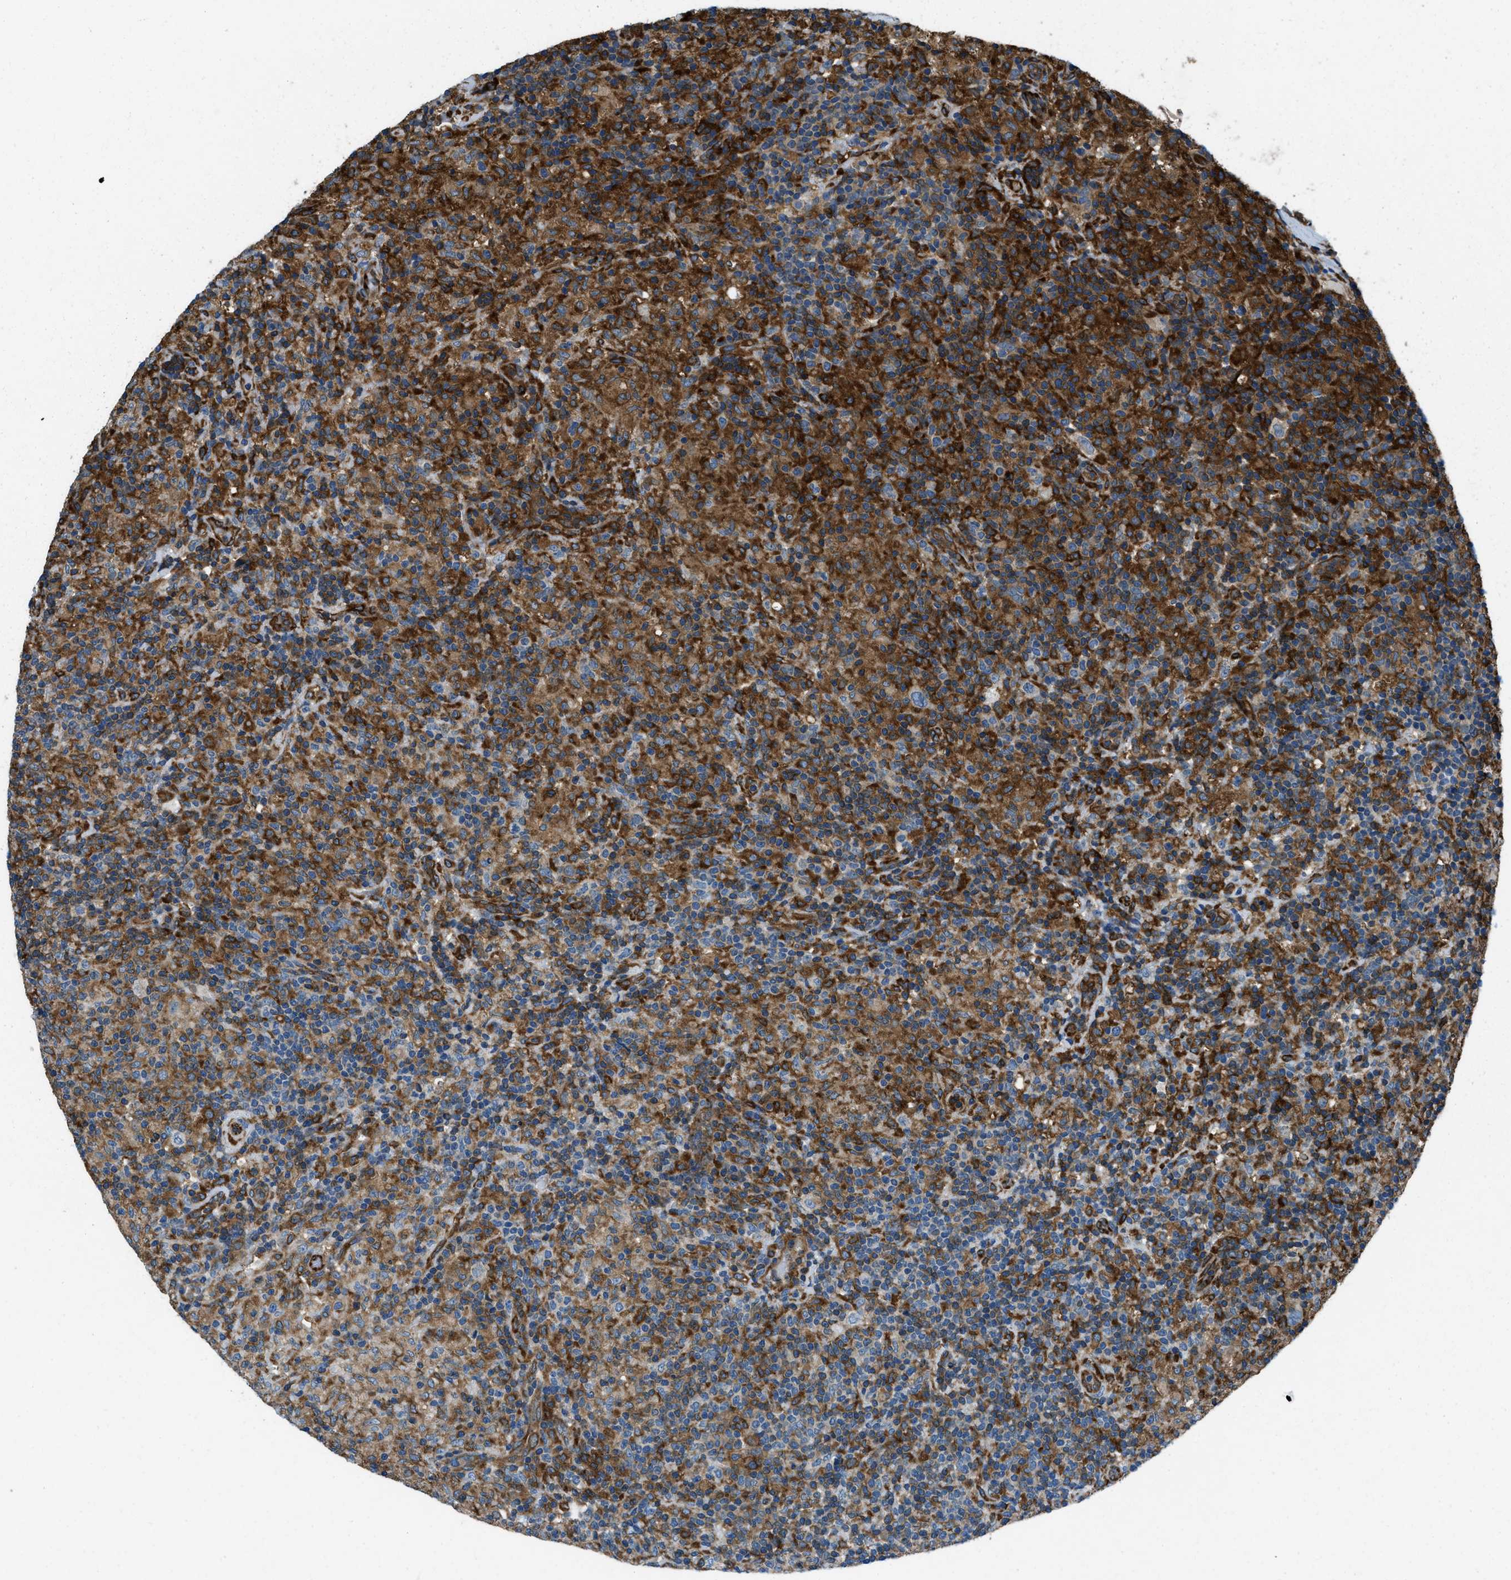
{"staining": {"intensity": "negative", "quantity": "none", "location": "none"}, "tissue": "lymphoma", "cell_type": "Tumor cells", "image_type": "cancer", "snomed": [{"axis": "morphology", "description": "Hodgkin's disease, NOS"}, {"axis": "topography", "description": "Lymph node"}], "caption": "A histopathology image of human lymphoma is negative for staining in tumor cells.", "gene": "GIMAP8", "patient": {"sex": "male", "age": 70}}